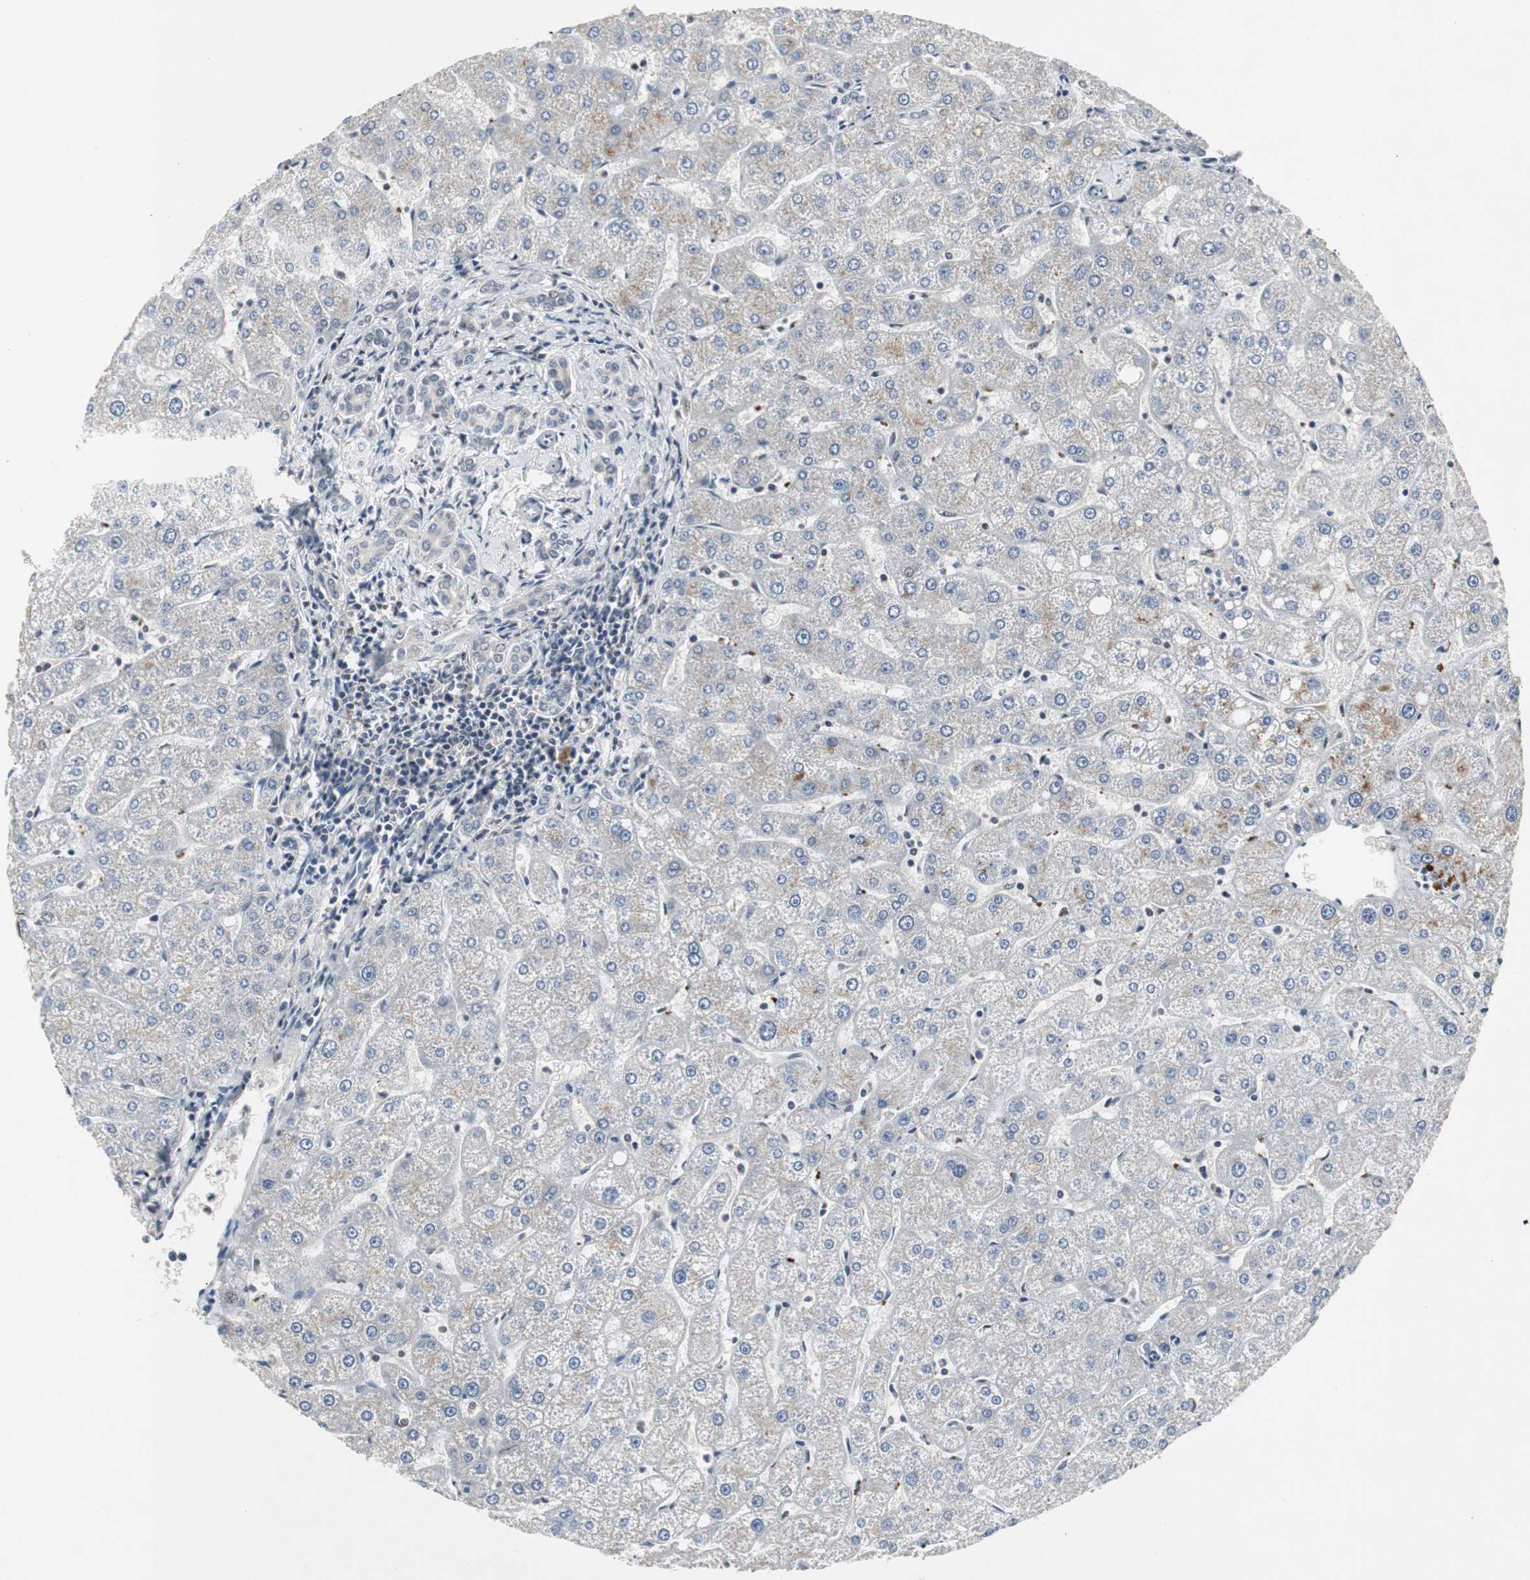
{"staining": {"intensity": "negative", "quantity": "none", "location": "none"}, "tissue": "liver", "cell_type": "Cholangiocytes", "image_type": "normal", "snomed": [{"axis": "morphology", "description": "Normal tissue, NOS"}, {"axis": "topography", "description": "Liver"}], "caption": "Cholangiocytes are negative for protein expression in unremarkable human liver. The staining is performed using DAB brown chromogen with nuclei counter-stained in using hematoxylin.", "gene": "GRK2", "patient": {"sex": "male", "age": 67}}